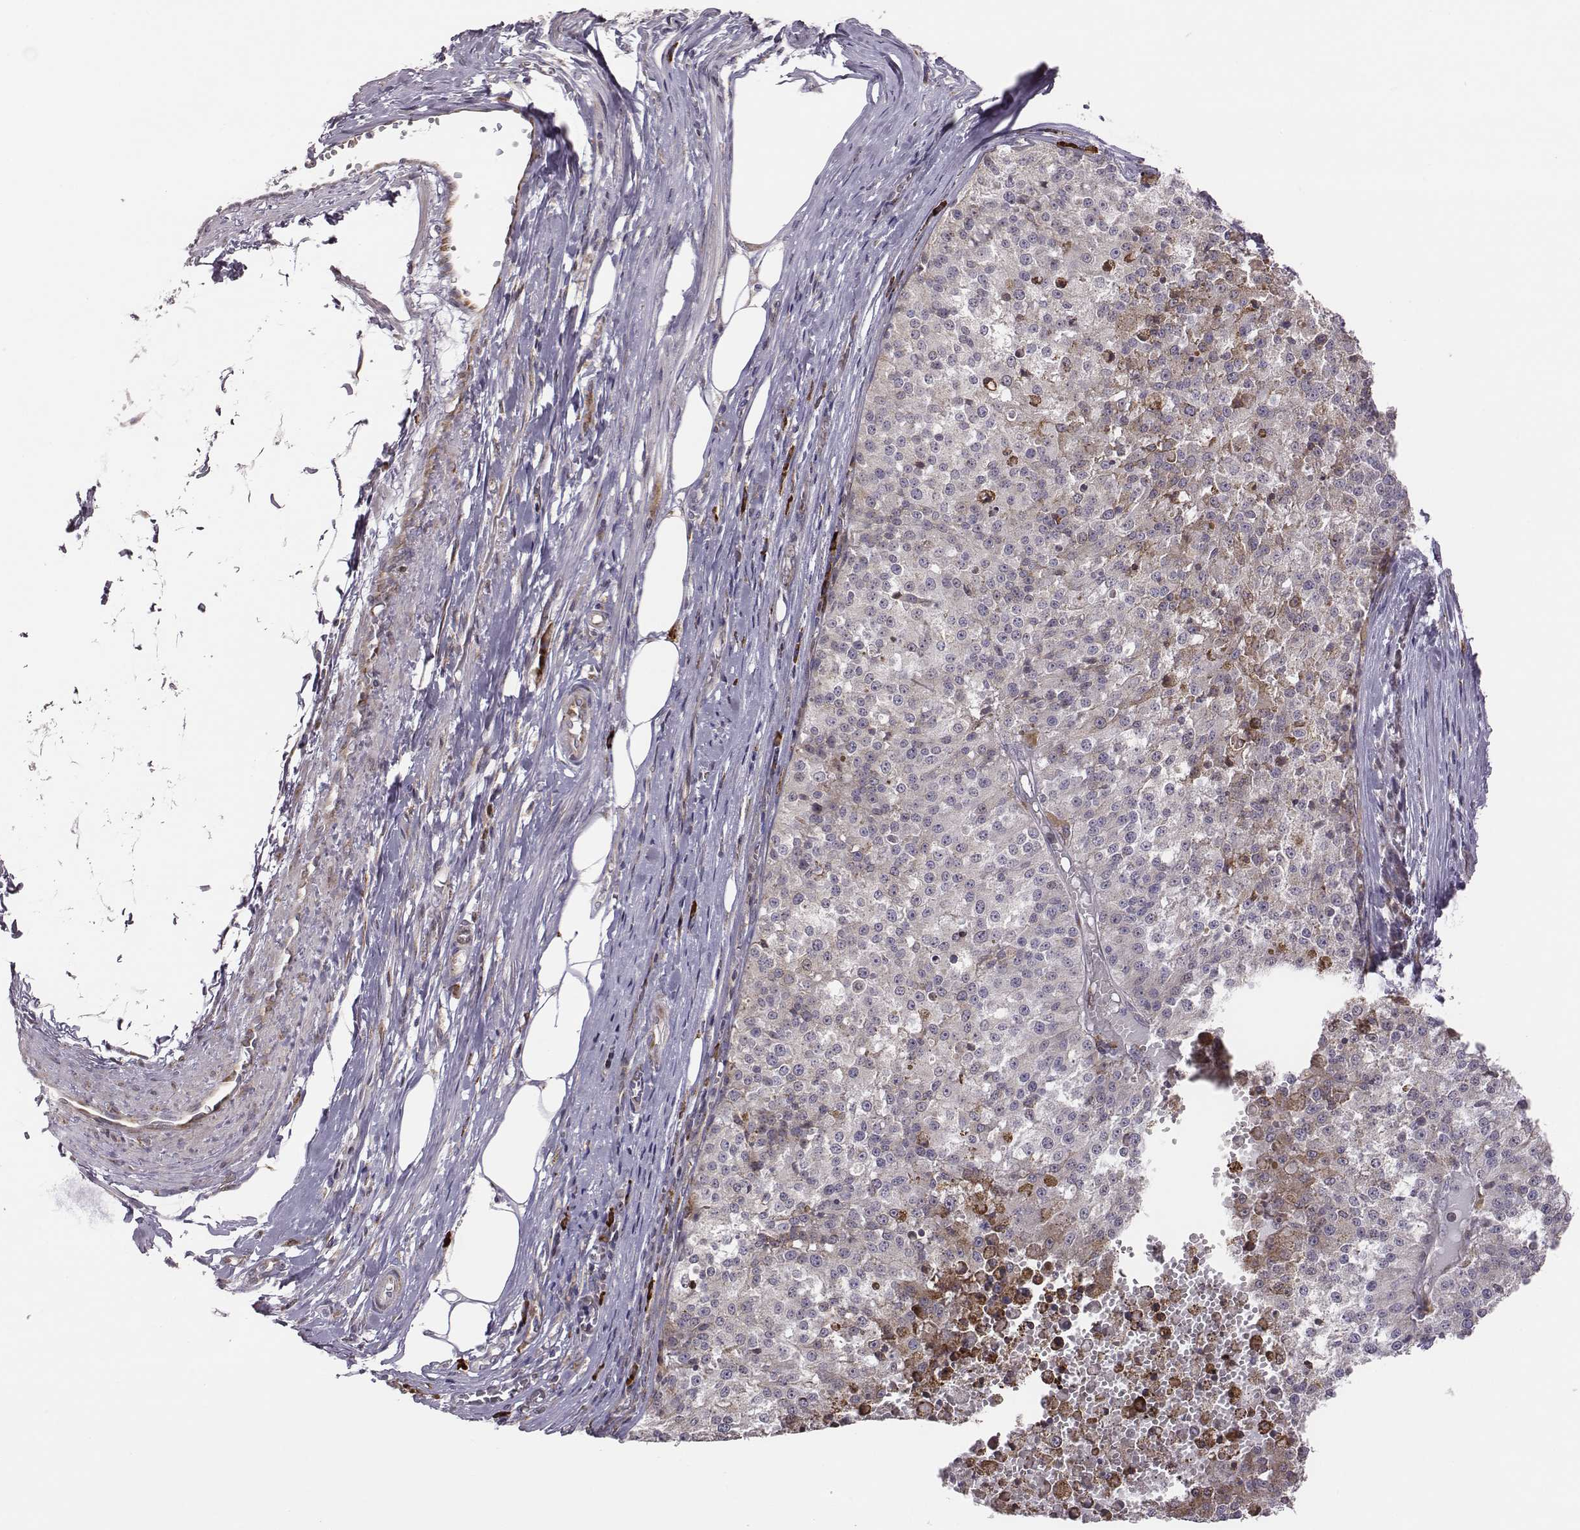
{"staining": {"intensity": "moderate", "quantity": "<25%", "location": "cytoplasmic/membranous"}, "tissue": "melanoma", "cell_type": "Tumor cells", "image_type": "cancer", "snomed": [{"axis": "morphology", "description": "Malignant melanoma, Metastatic site"}, {"axis": "topography", "description": "Lymph node"}], "caption": "DAB immunohistochemical staining of malignant melanoma (metastatic site) reveals moderate cytoplasmic/membranous protein positivity in about <25% of tumor cells.", "gene": "SELENOI", "patient": {"sex": "female", "age": 64}}